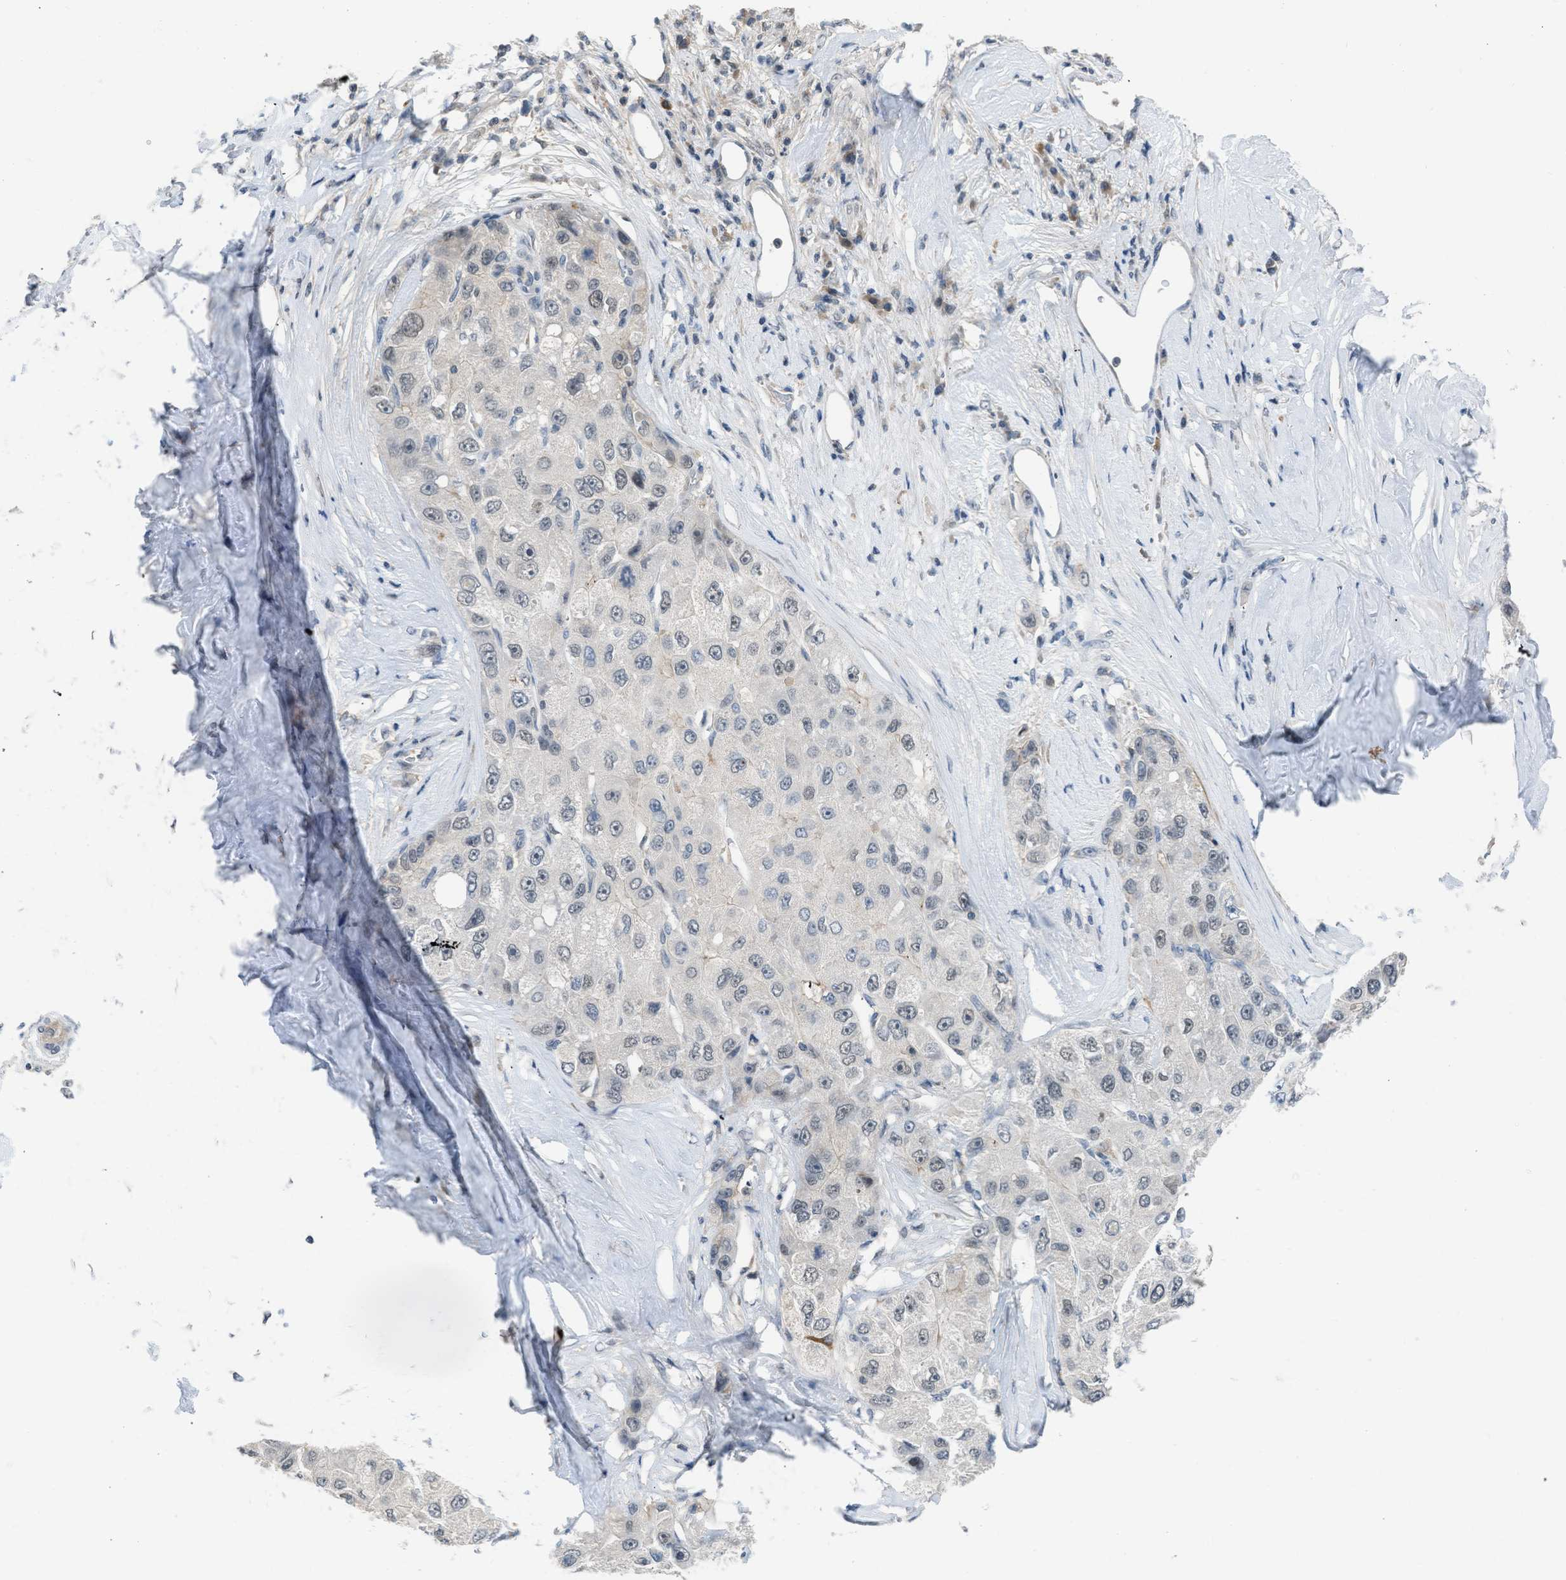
{"staining": {"intensity": "negative", "quantity": "none", "location": "none"}, "tissue": "liver cancer", "cell_type": "Tumor cells", "image_type": "cancer", "snomed": [{"axis": "morphology", "description": "Carcinoma, Hepatocellular, NOS"}, {"axis": "topography", "description": "Liver"}], "caption": "Tumor cells show no significant protein expression in liver hepatocellular carcinoma.", "gene": "TTBK2", "patient": {"sex": "male", "age": 80}}